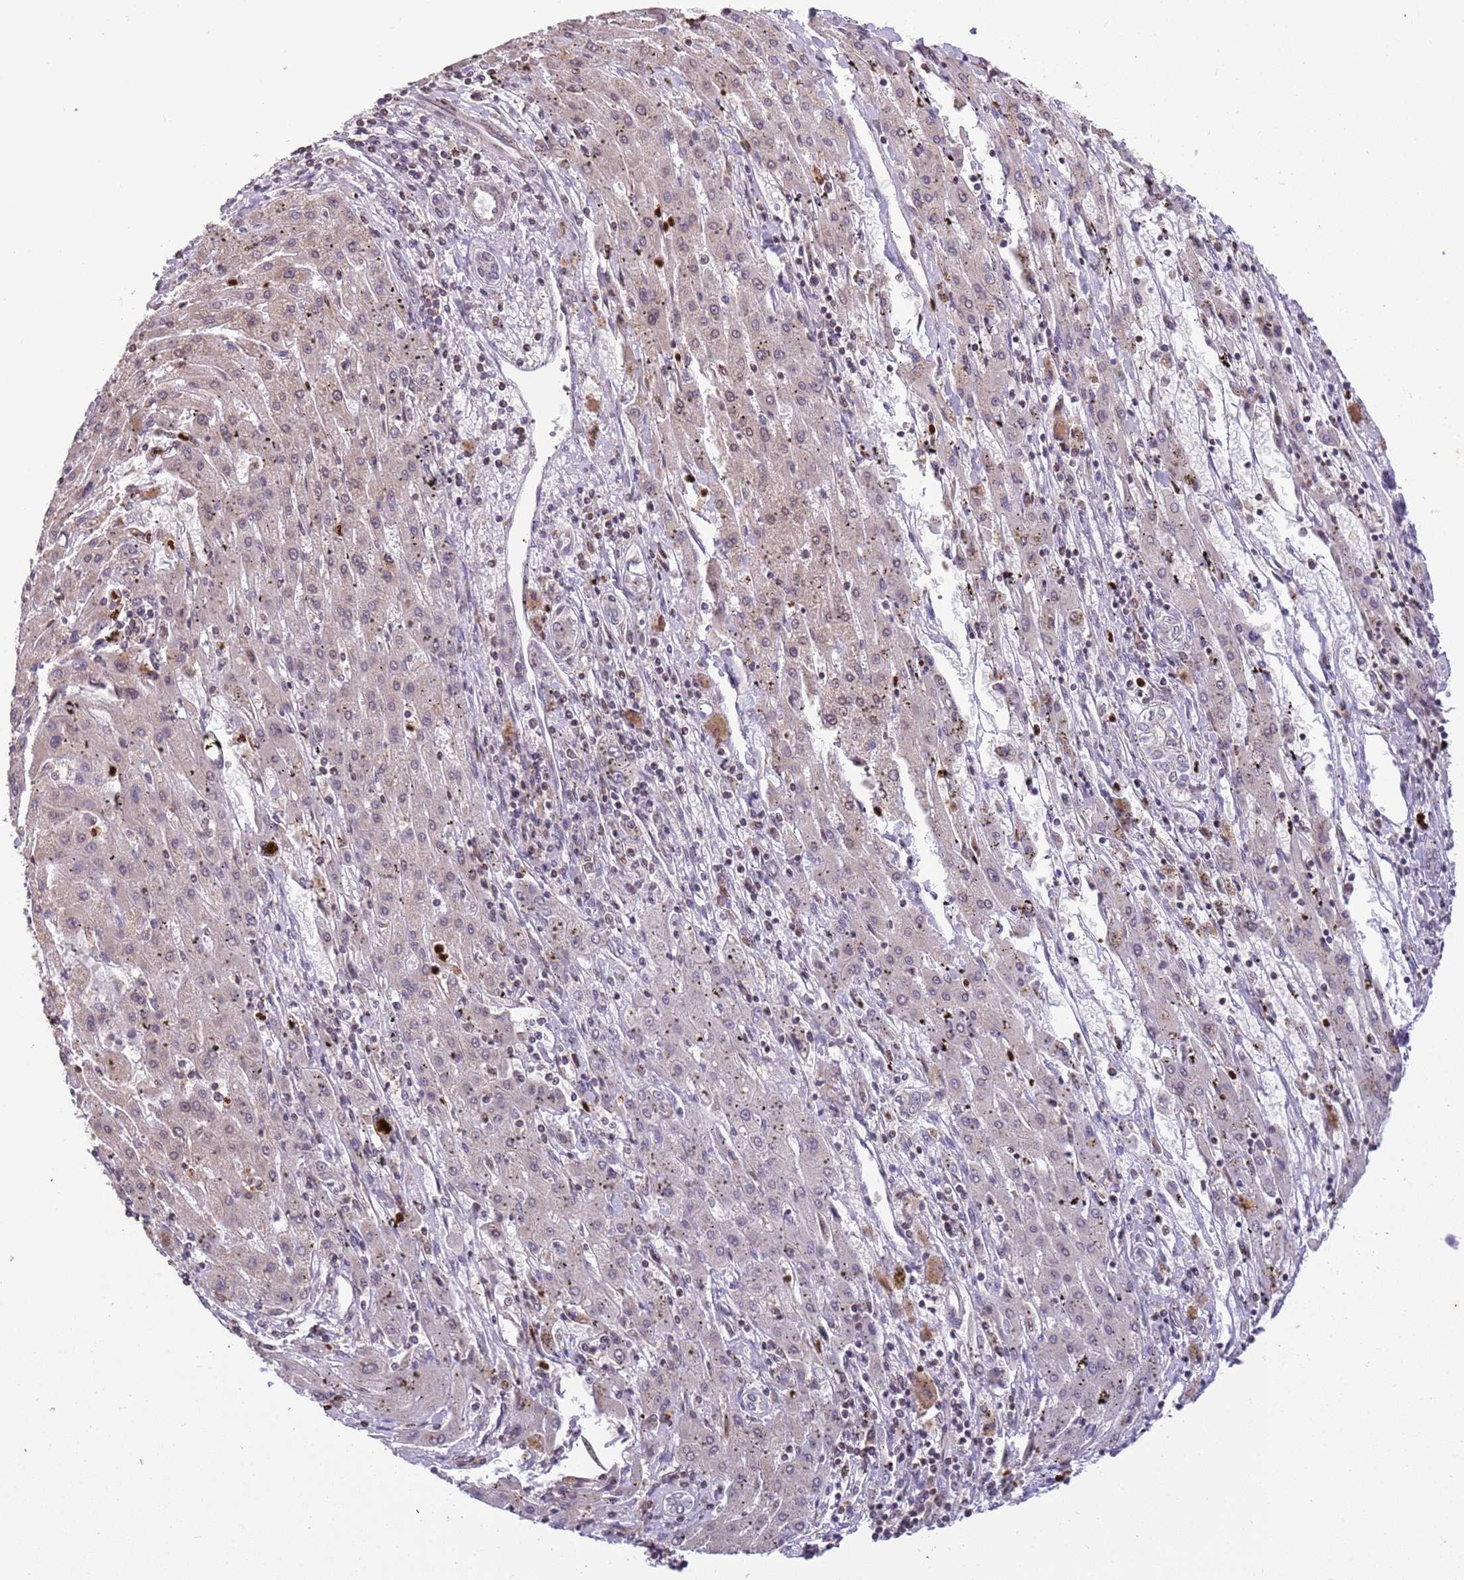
{"staining": {"intensity": "negative", "quantity": "none", "location": "none"}, "tissue": "liver cancer", "cell_type": "Tumor cells", "image_type": "cancer", "snomed": [{"axis": "morphology", "description": "Carcinoma, Hepatocellular, NOS"}, {"axis": "topography", "description": "Liver"}], "caption": "This is an immunohistochemistry (IHC) histopathology image of human liver hepatocellular carcinoma. There is no expression in tumor cells.", "gene": "SLC16A4", "patient": {"sex": "male", "age": 72}}